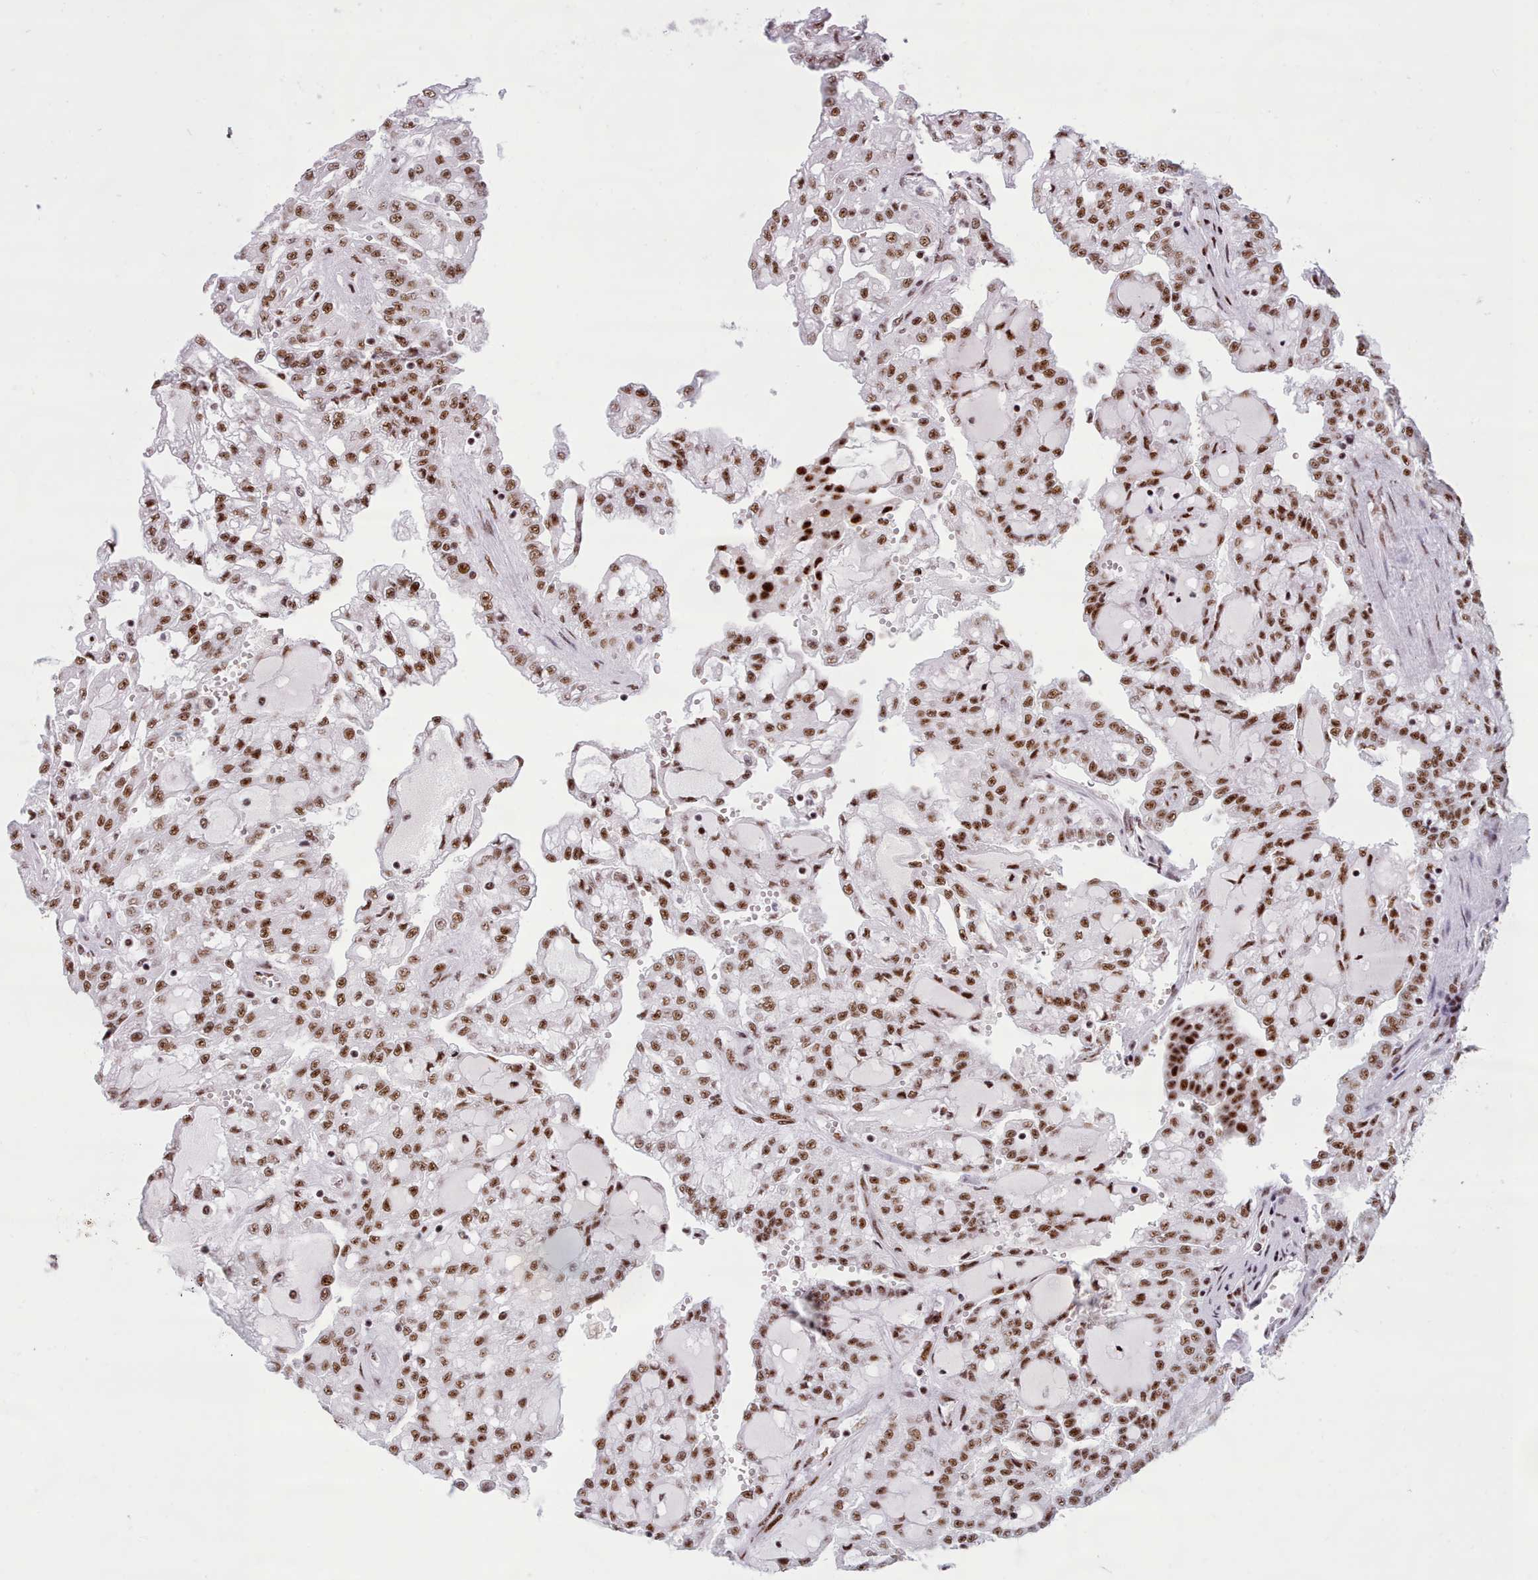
{"staining": {"intensity": "moderate", "quantity": ">75%", "location": "nuclear"}, "tissue": "renal cancer", "cell_type": "Tumor cells", "image_type": "cancer", "snomed": [{"axis": "morphology", "description": "Adenocarcinoma, NOS"}, {"axis": "topography", "description": "Kidney"}], "caption": "A medium amount of moderate nuclear expression is seen in approximately >75% of tumor cells in adenocarcinoma (renal) tissue.", "gene": "TMEM35B", "patient": {"sex": "male", "age": 63}}